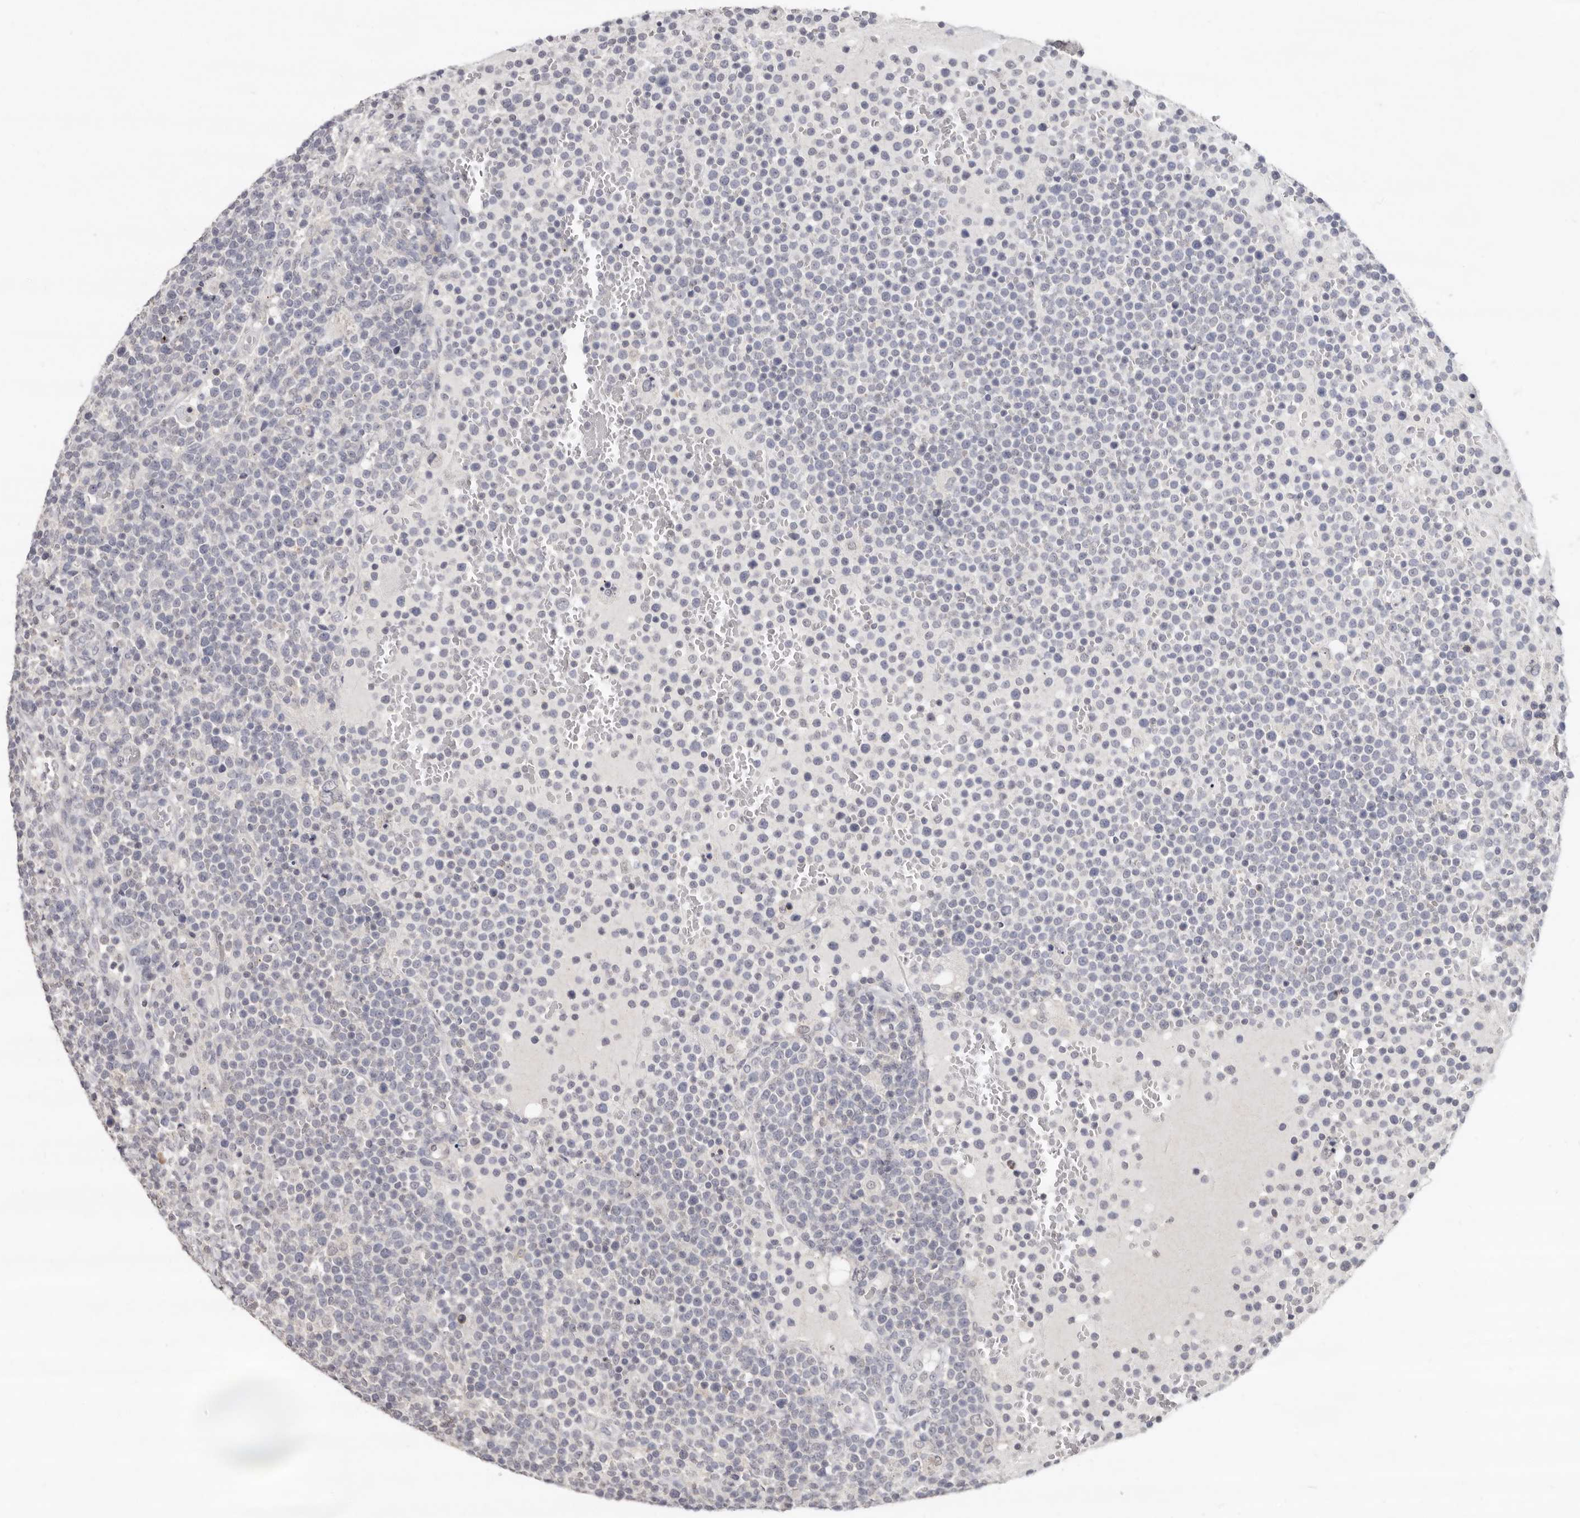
{"staining": {"intensity": "negative", "quantity": "none", "location": "none"}, "tissue": "lymphoma", "cell_type": "Tumor cells", "image_type": "cancer", "snomed": [{"axis": "morphology", "description": "Malignant lymphoma, non-Hodgkin's type, High grade"}, {"axis": "topography", "description": "Lymph node"}], "caption": "Human malignant lymphoma, non-Hodgkin's type (high-grade) stained for a protein using IHC shows no positivity in tumor cells.", "gene": "LINGO2", "patient": {"sex": "male", "age": 61}}